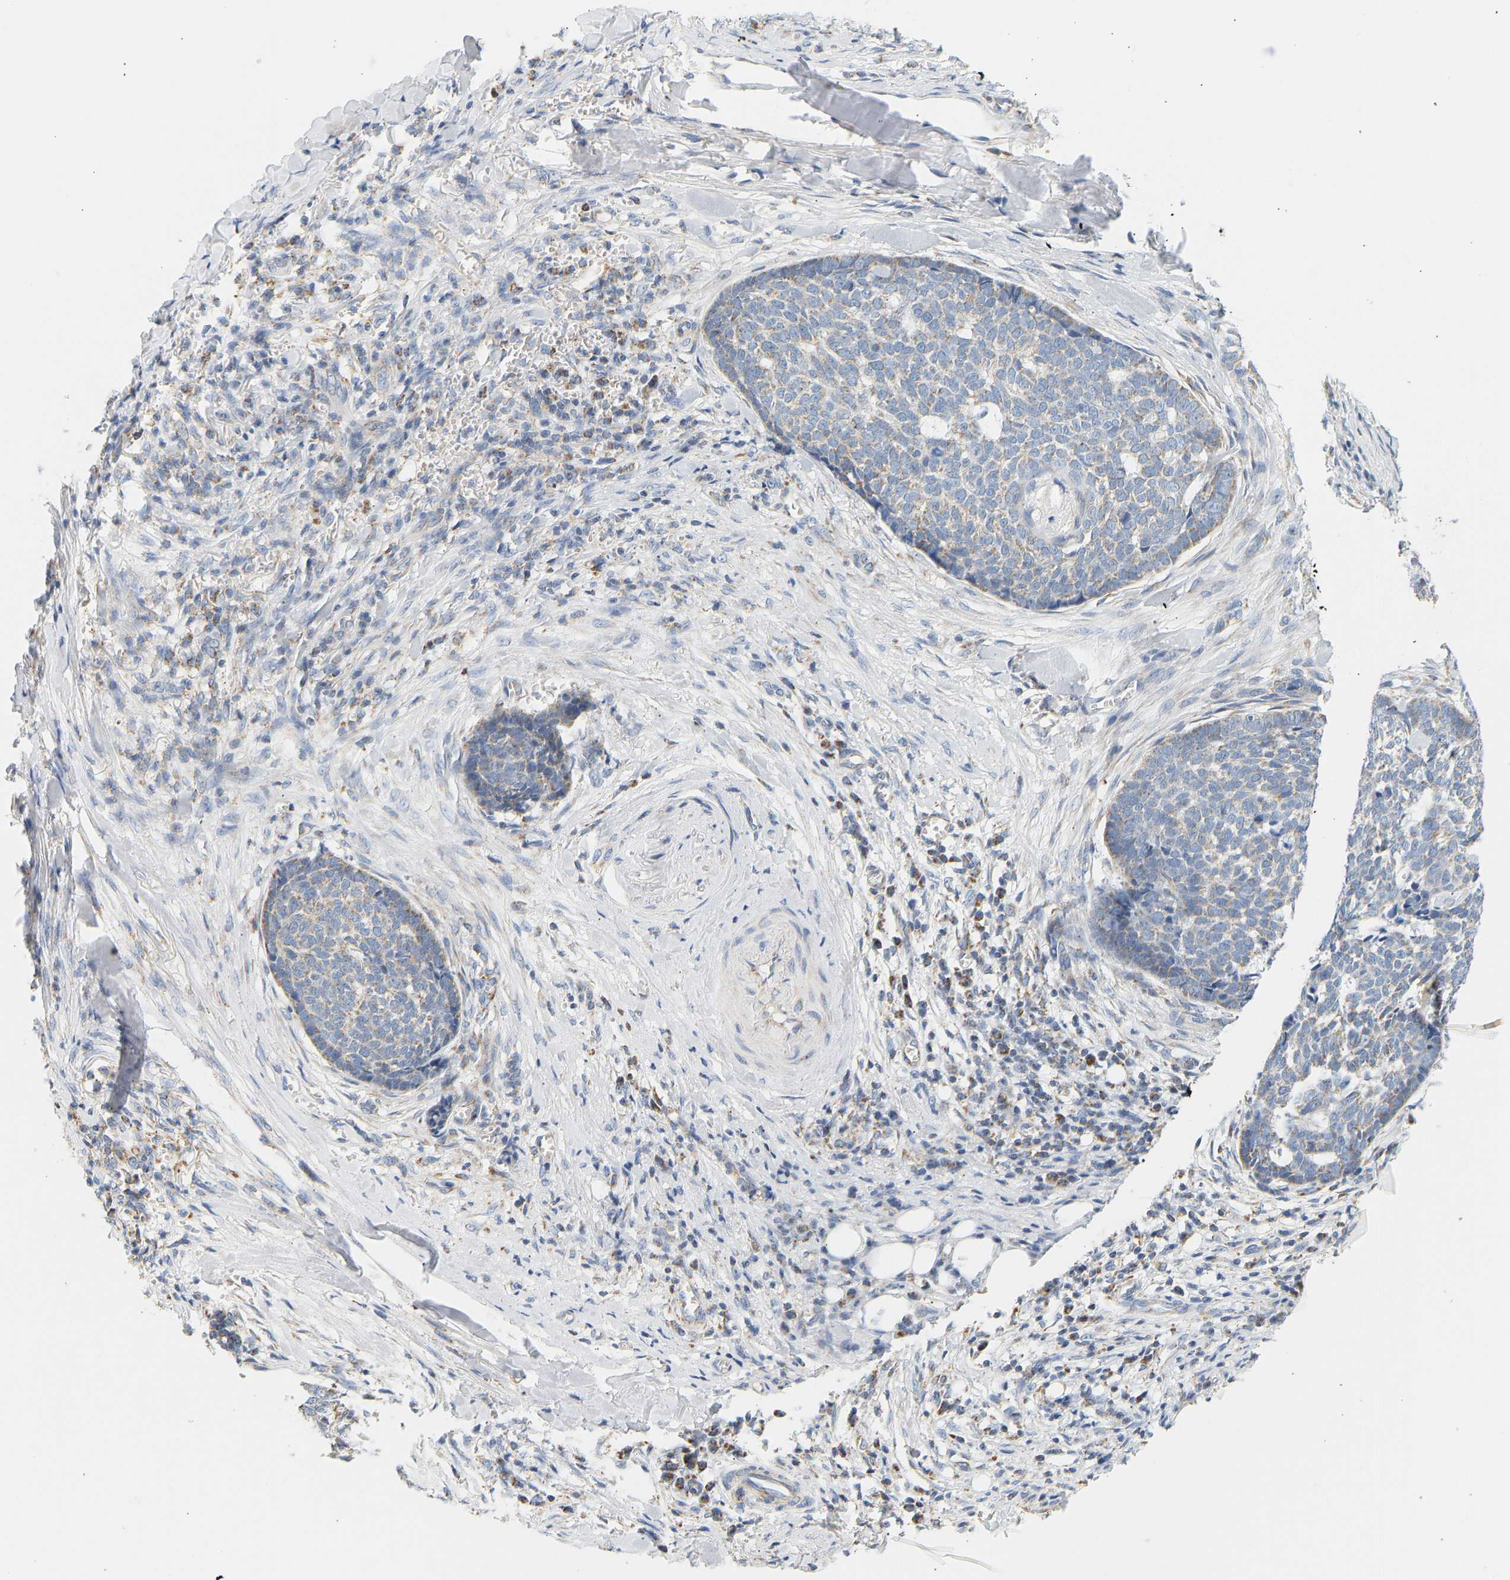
{"staining": {"intensity": "weak", "quantity": "<25%", "location": "cytoplasmic/membranous"}, "tissue": "skin cancer", "cell_type": "Tumor cells", "image_type": "cancer", "snomed": [{"axis": "morphology", "description": "Basal cell carcinoma"}, {"axis": "topography", "description": "Skin"}], "caption": "Histopathology image shows no significant protein expression in tumor cells of basal cell carcinoma (skin).", "gene": "GRPEL2", "patient": {"sex": "male", "age": 84}}